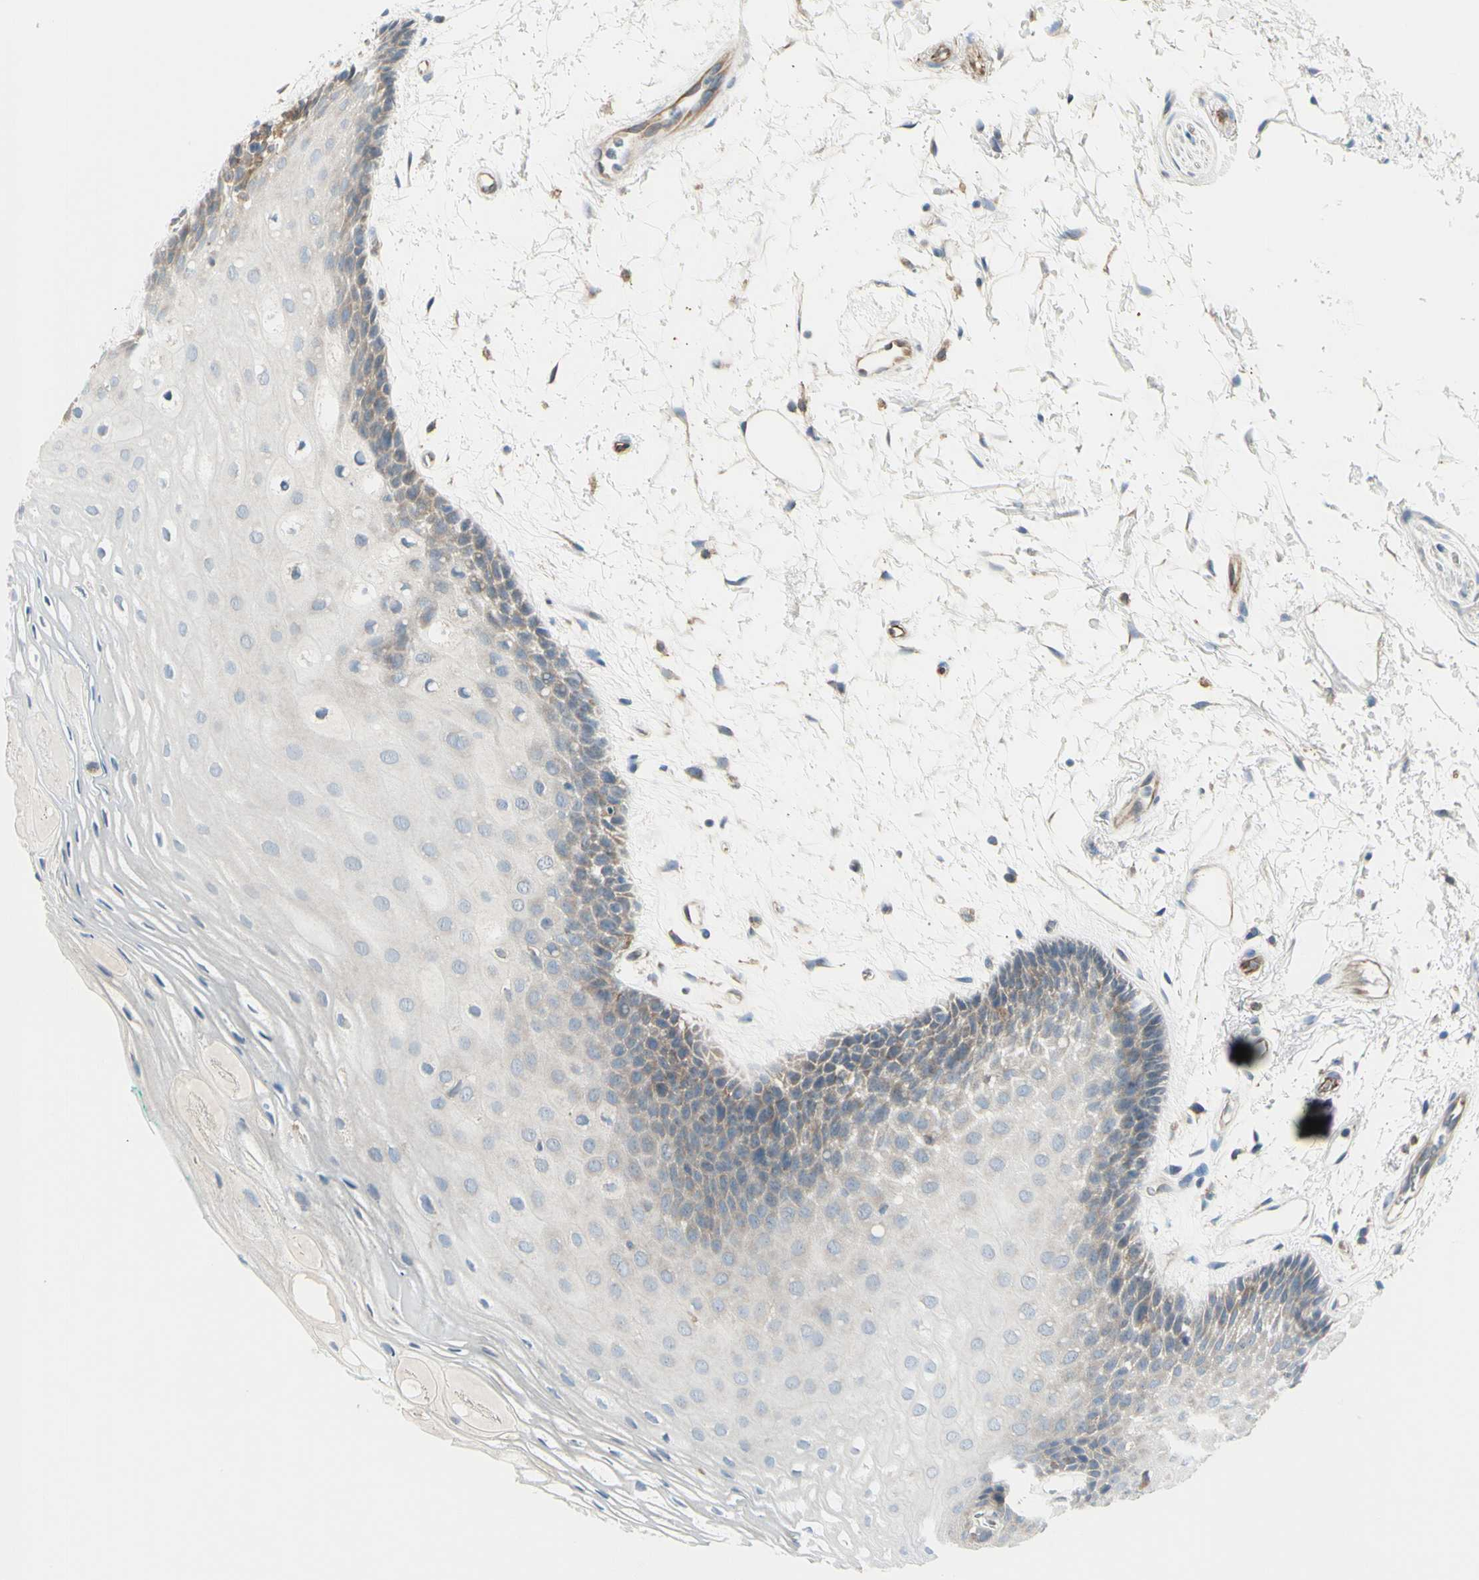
{"staining": {"intensity": "moderate", "quantity": "<25%", "location": "cytoplasmic/membranous"}, "tissue": "oral mucosa", "cell_type": "Squamous epithelial cells", "image_type": "normal", "snomed": [{"axis": "morphology", "description": "Normal tissue, NOS"}, {"axis": "topography", "description": "Skeletal muscle"}, {"axis": "topography", "description": "Oral tissue"}, {"axis": "topography", "description": "Peripheral nerve tissue"}], "caption": "Immunohistochemistry (IHC) staining of normal oral mucosa, which displays low levels of moderate cytoplasmic/membranous positivity in approximately <25% of squamous epithelial cells indicating moderate cytoplasmic/membranous protein staining. The staining was performed using DAB (brown) for protein detection and nuclei were counterstained in hematoxylin (blue).", "gene": "IGSF9B", "patient": {"sex": "female", "age": 84}}